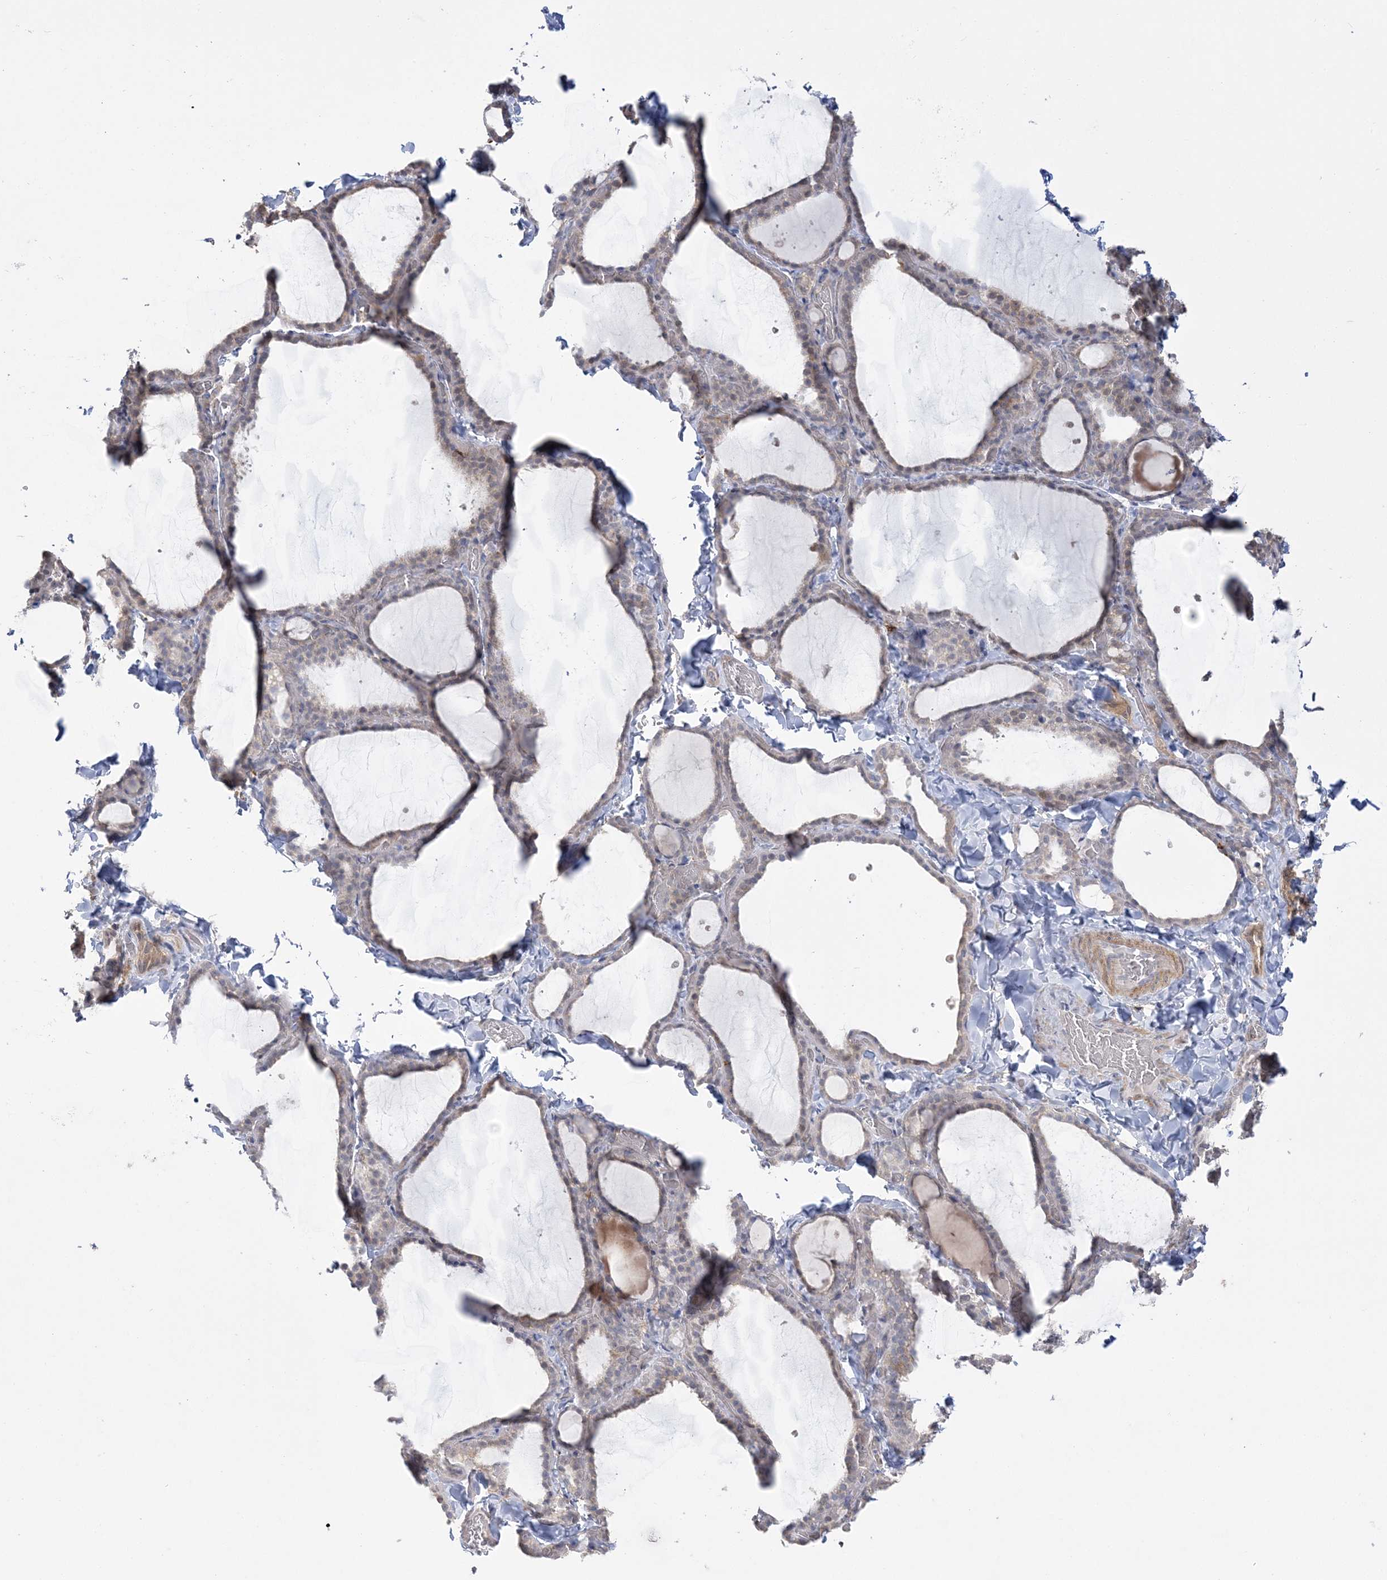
{"staining": {"intensity": "weak", "quantity": "<25%", "location": "cytoplasmic/membranous"}, "tissue": "thyroid gland", "cell_type": "Glandular cells", "image_type": "normal", "snomed": [{"axis": "morphology", "description": "Normal tissue, NOS"}, {"axis": "topography", "description": "Thyroid gland"}], "caption": "IHC image of unremarkable thyroid gland stained for a protein (brown), which exhibits no expression in glandular cells.", "gene": "HAAO", "patient": {"sex": "female", "age": 22}}